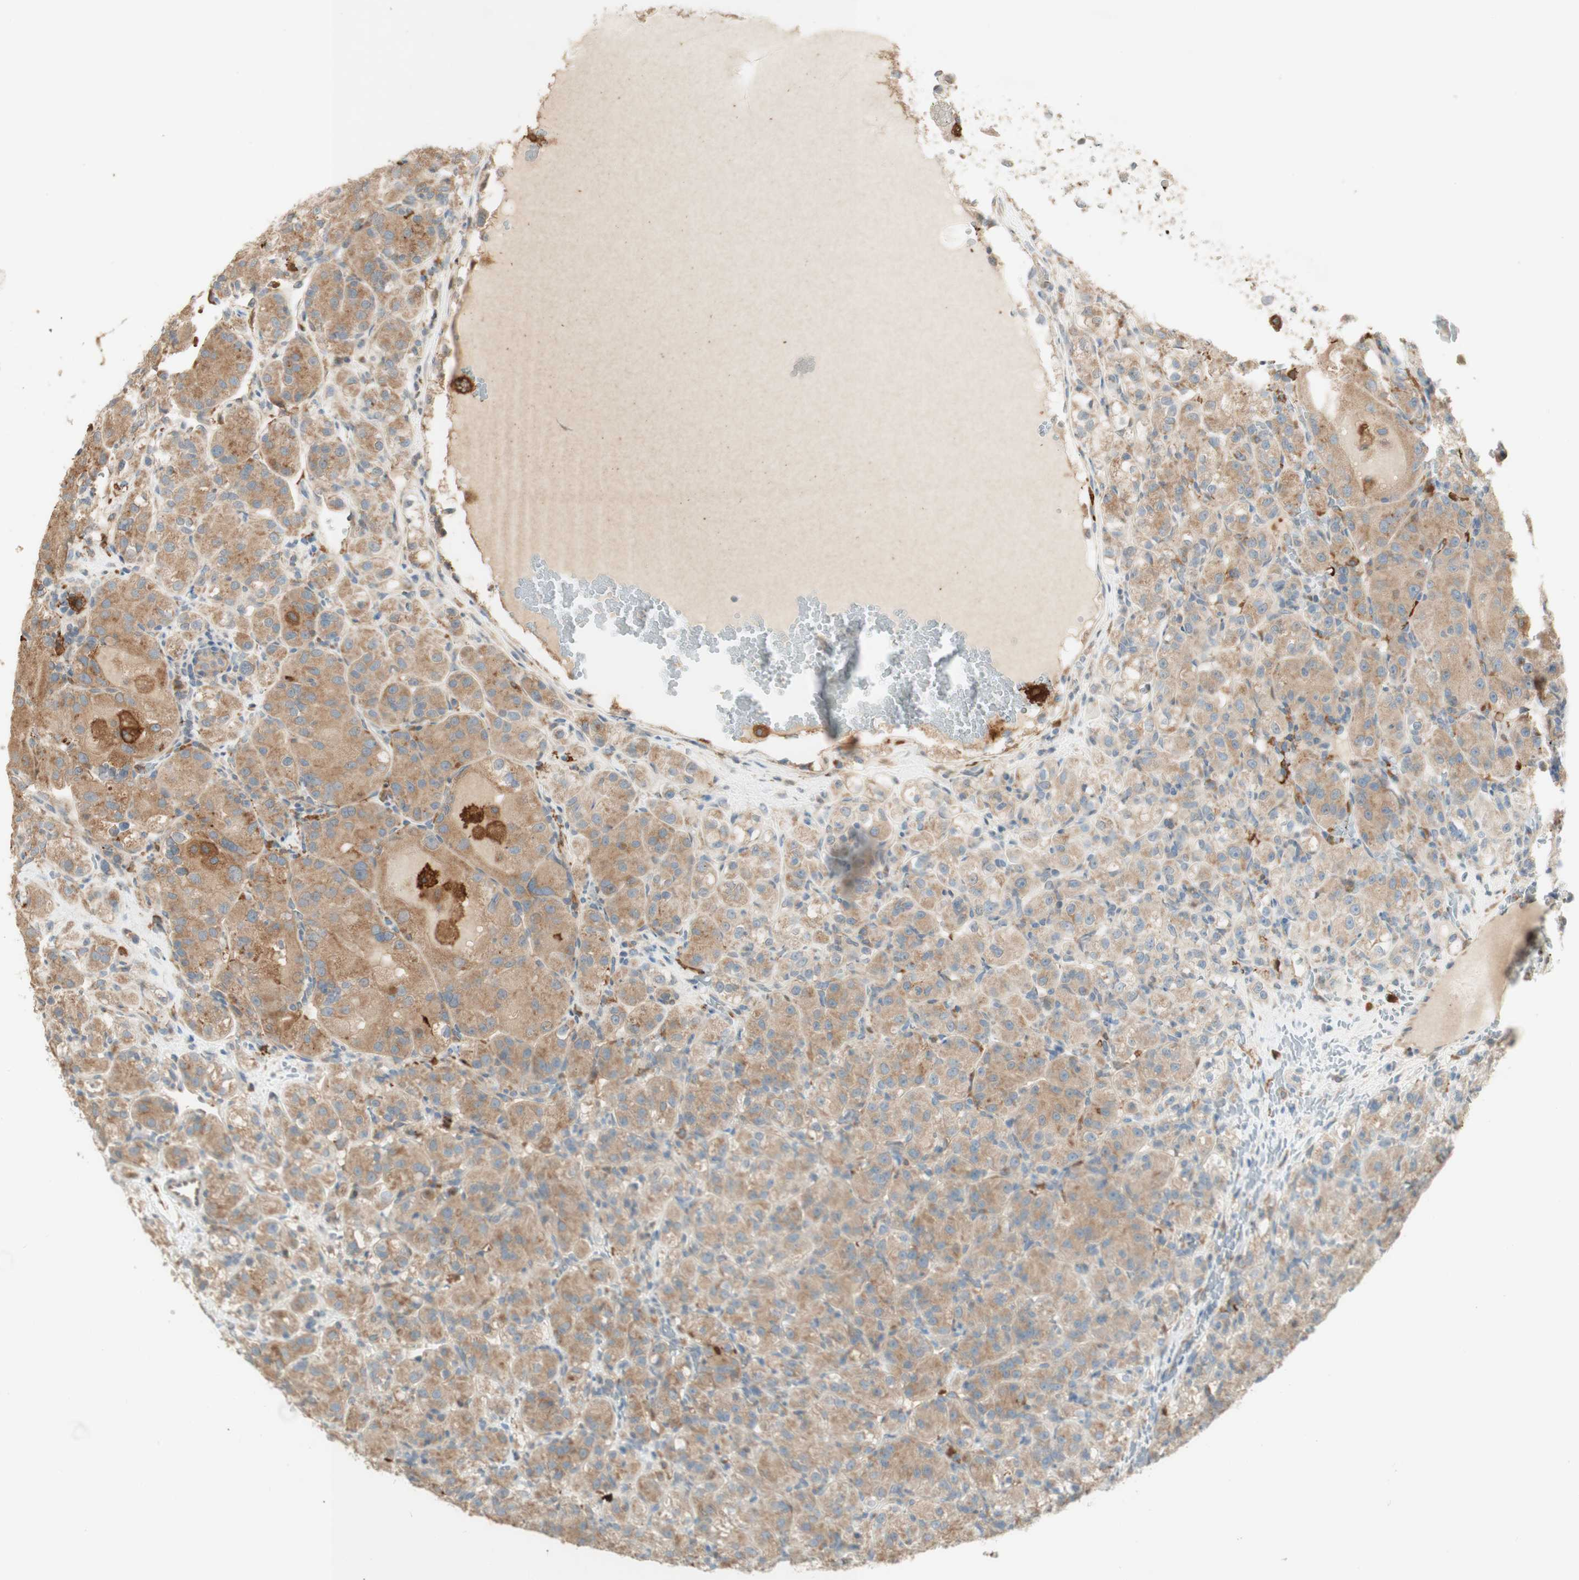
{"staining": {"intensity": "moderate", "quantity": ">75%", "location": "cytoplasmic/membranous"}, "tissue": "renal cancer", "cell_type": "Tumor cells", "image_type": "cancer", "snomed": [{"axis": "morphology", "description": "Adenocarcinoma, NOS"}, {"axis": "topography", "description": "Kidney"}], "caption": "This micrograph reveals immunohistochemistry (IHC) staining of adenocarcinoma (renal), with medium moderate cytoplasmic/membranous positivity in about >75% of tumor cells.", "gene": "CLCN2", "patient": {"sex": "male", "age": 61}}